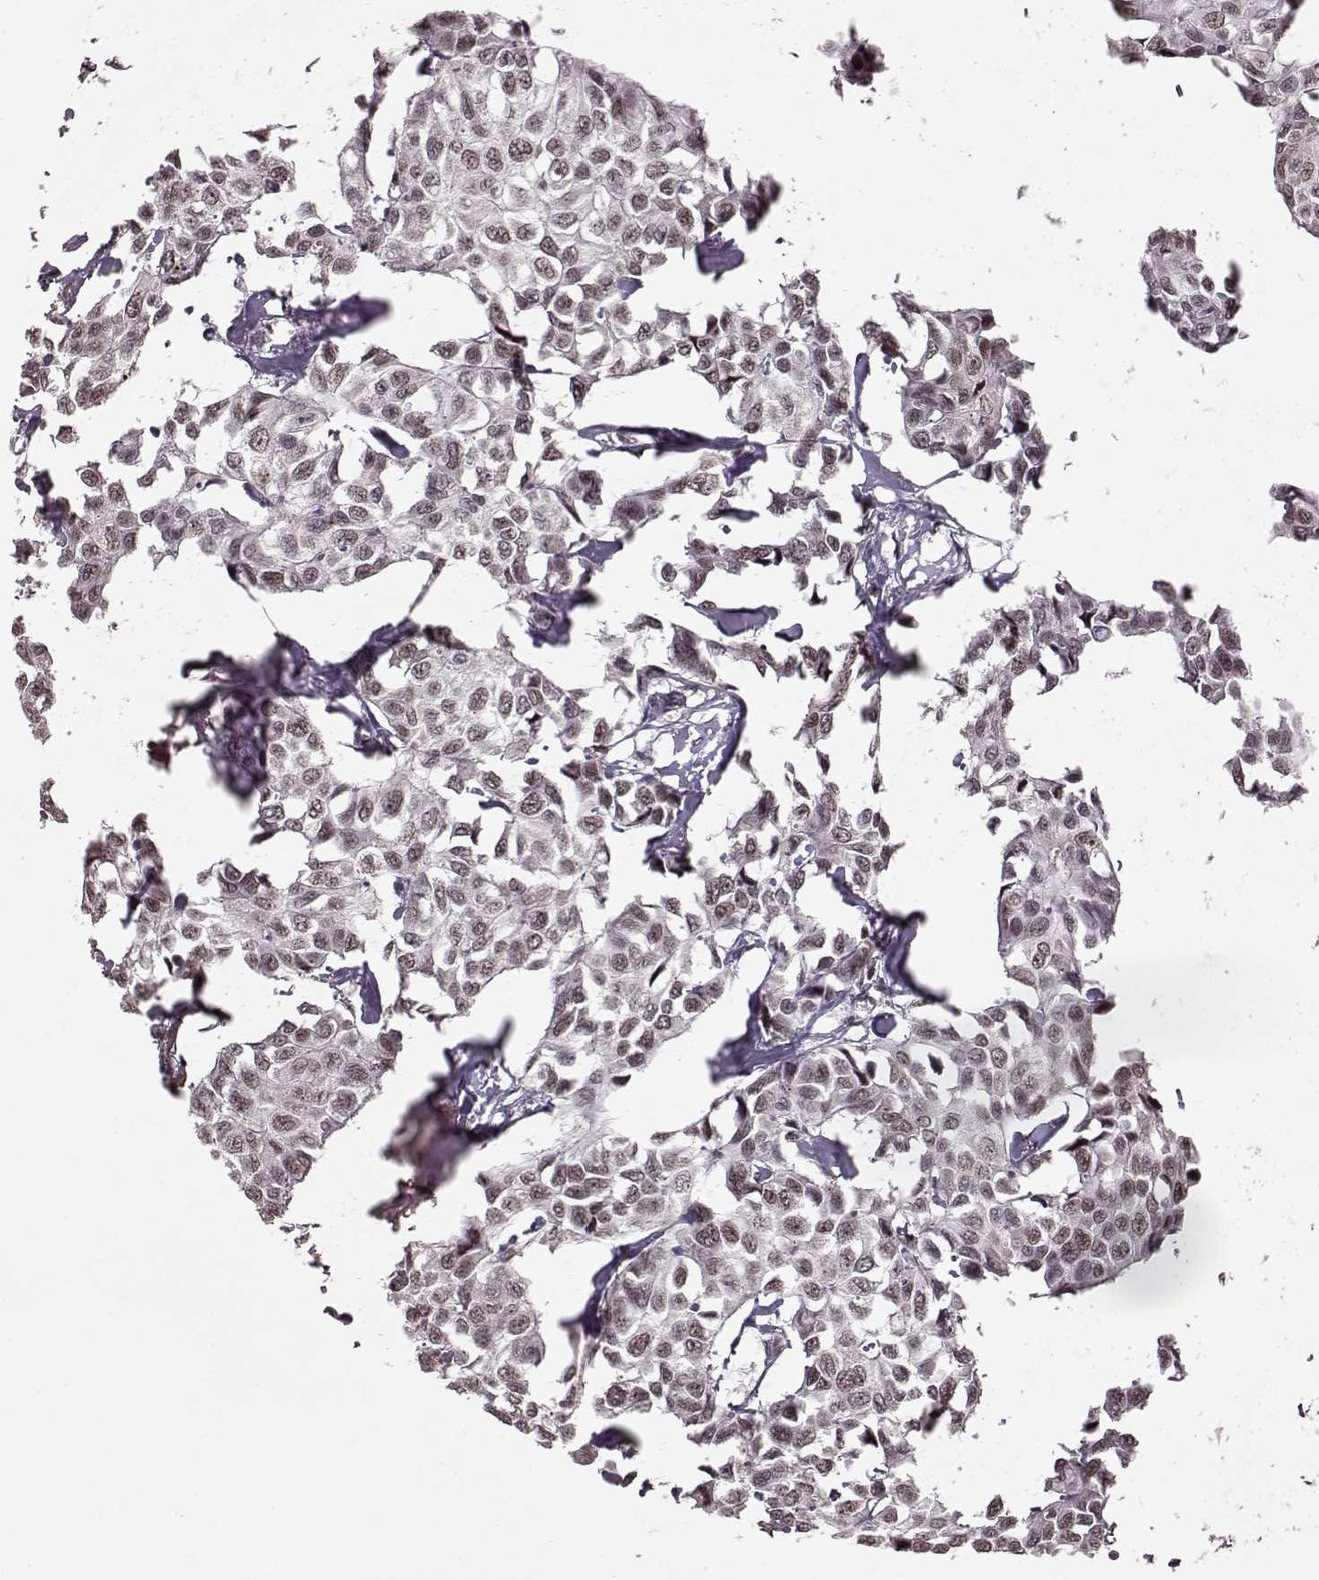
{"staining": {"intensity": "weak", "quantity": ">75%", "location": "nuclear"}, "tissue": "breast cancer", "cell_type": "Tumor cells", "image_type": "cancer", "snomed": [{"axis": "morphology", "description": "Duct carcinoma"}, {"axis": "topography", "description": "Breast"}], "caption": "DAB immunohistochemical staining of human breast intraductal carcinoma shows weak nuclear protein staining in about >75% of tumor cells.", "gene": "RRAGD", "patient": {"sex": "female", "age": 80}}